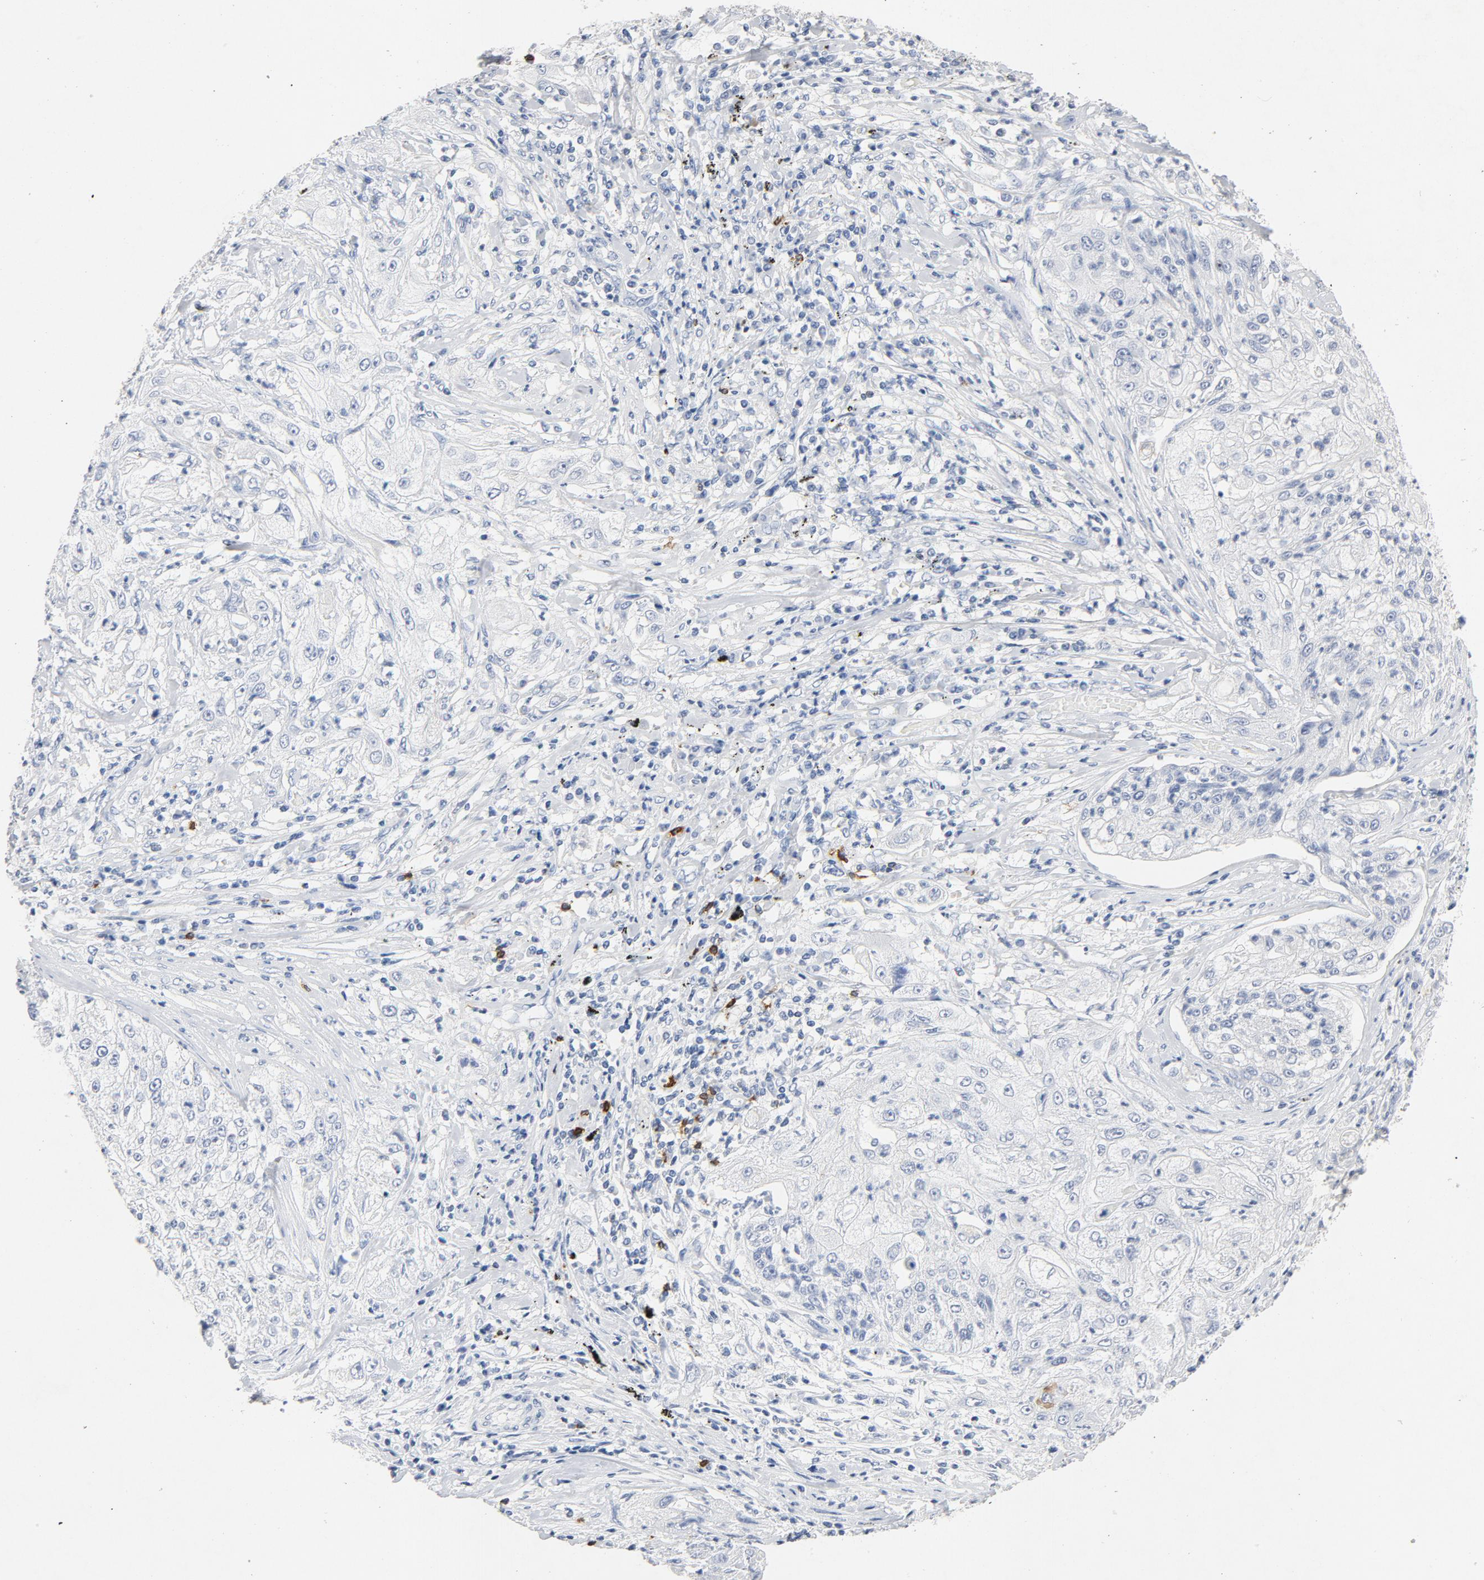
{"staining": {"intensity": "negative", "quantity": "none", "location": "none"}, "tissue": "lung cancer", "cell_type": "Tumor cells", "image_type": "cancer", "snomed": [{"axis": "morphology", "description": "Inflammation, NOS"}, {"axis": "morphology", "description": "Squamous cell carcinoma, NOS"}, {"axis": "topography", "description": "Lymph node"}, {"axis": "topography", "description": "Soft tissue"}, {"axis": "topography", "description": "Lung"}], "caption": "IHC of human squamous cell carcinoma (lung) demonstrates no positivity in tumor cells.", "gene": "PTPRB", "patient": {"sex": "male", "age": 66}}